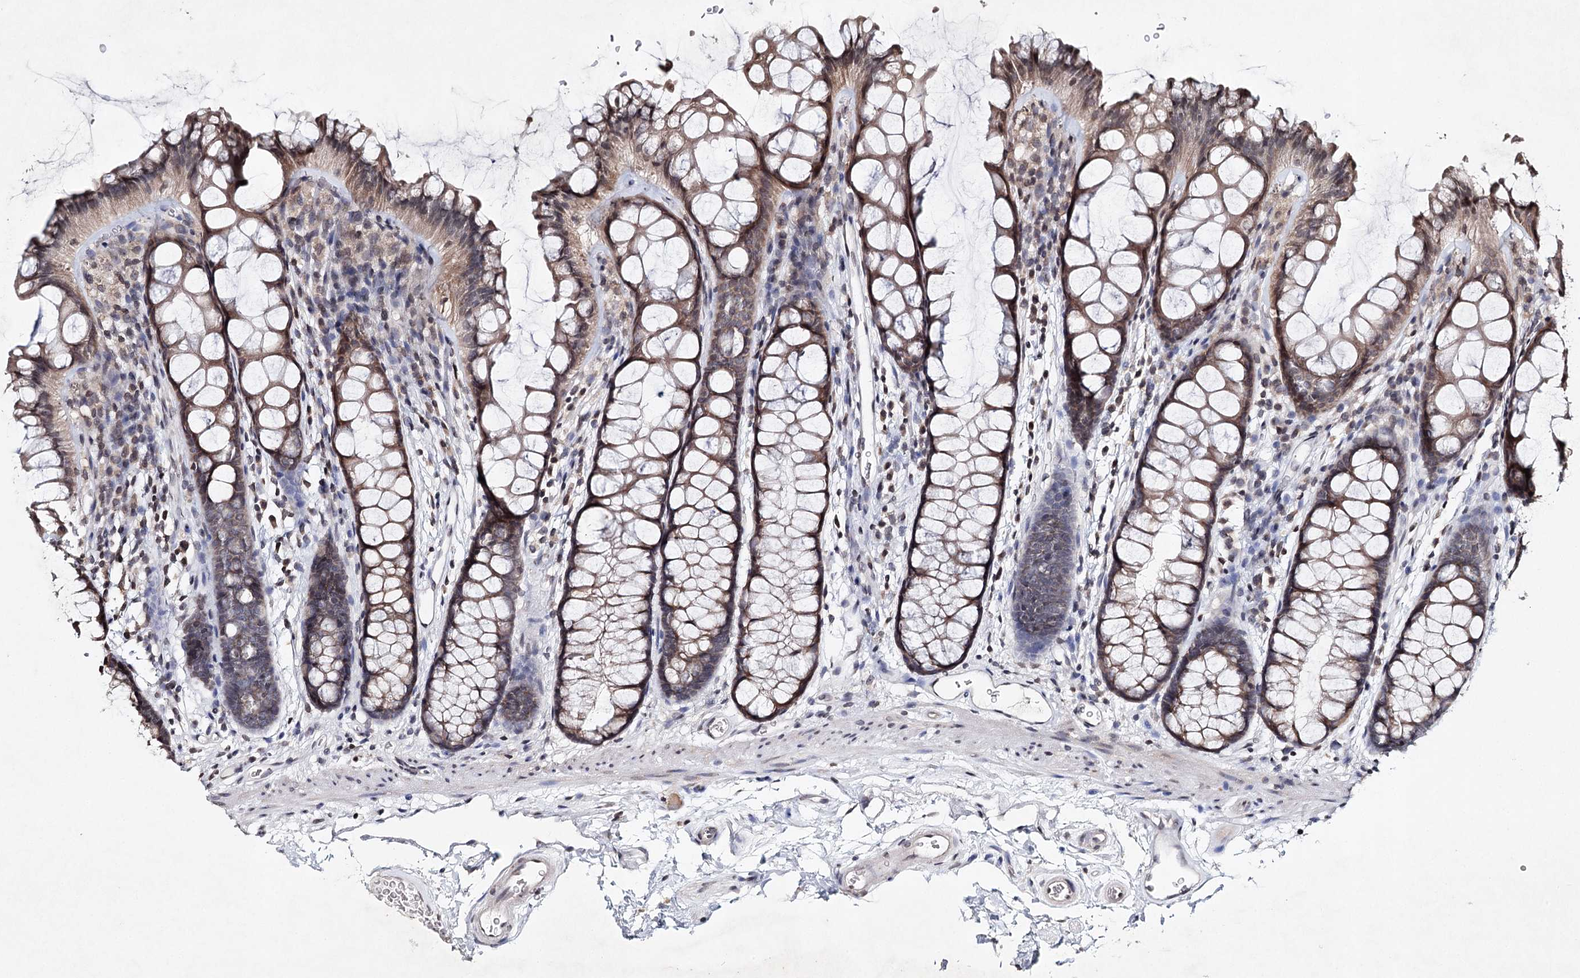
{"staining": {"intensity": "weak", "quantity": ">75%", "location": "cytoplasmic/membranous"}, "tissue": "colon", "cell_type": "Endothelial cells", "image_type": "normal", "snomed": [{"axis": "morphology", "description": "Normal tissue, NOS"}, {"axis": "topography", "description": "Colon"}], "caption": "About >75% of endothelial cells in unremarkable human colon exhibit weak cytoplasmic/membranous protein expression as visualized by brown immunohistochemical staining.", "gene": "ICOS", "patient": {"sex": "female", "age": 82}}